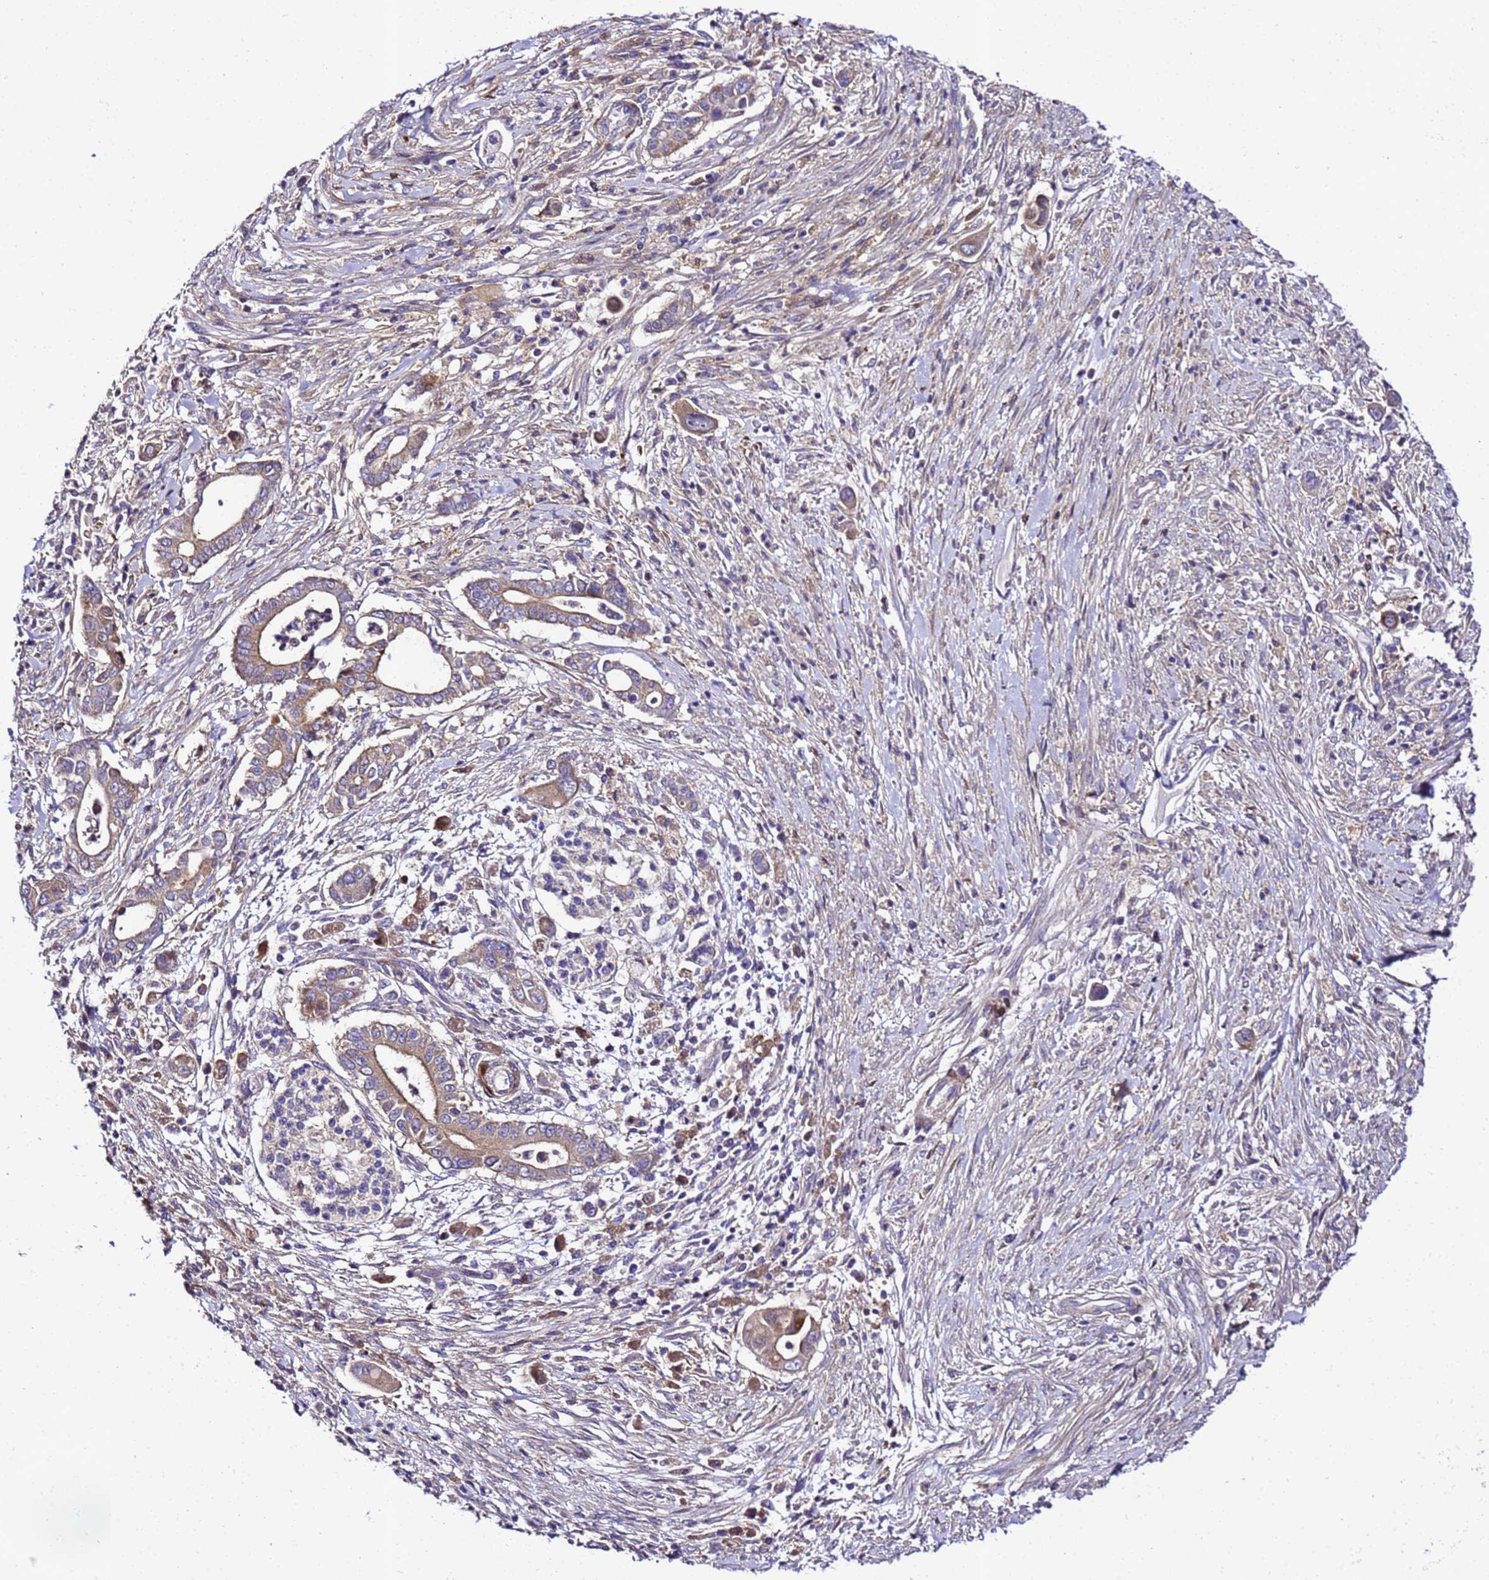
{"staining": {"intensity": "moderate", "quantity": ">75%", "location": "cytoplasmic/membranous"}, "tissue": "pancreatic cancer", "cell_type": "Tumor cells", "image_type": "cancer", "snomed": [{"axis": "morphology", "description": "Adenocarcinoma, NOS"}, {"axis": "topography", "description": "Pancreas"}], "caption": "Approximately >75% of tumor cells in adenocarcinoma (pancreatic) show moderate cytoplasmic/membranous protein positivity as visualized by brown immunohistochemical staining.", "gene": "ZNF417", "patient": {"sex": "male", "age": 68}}